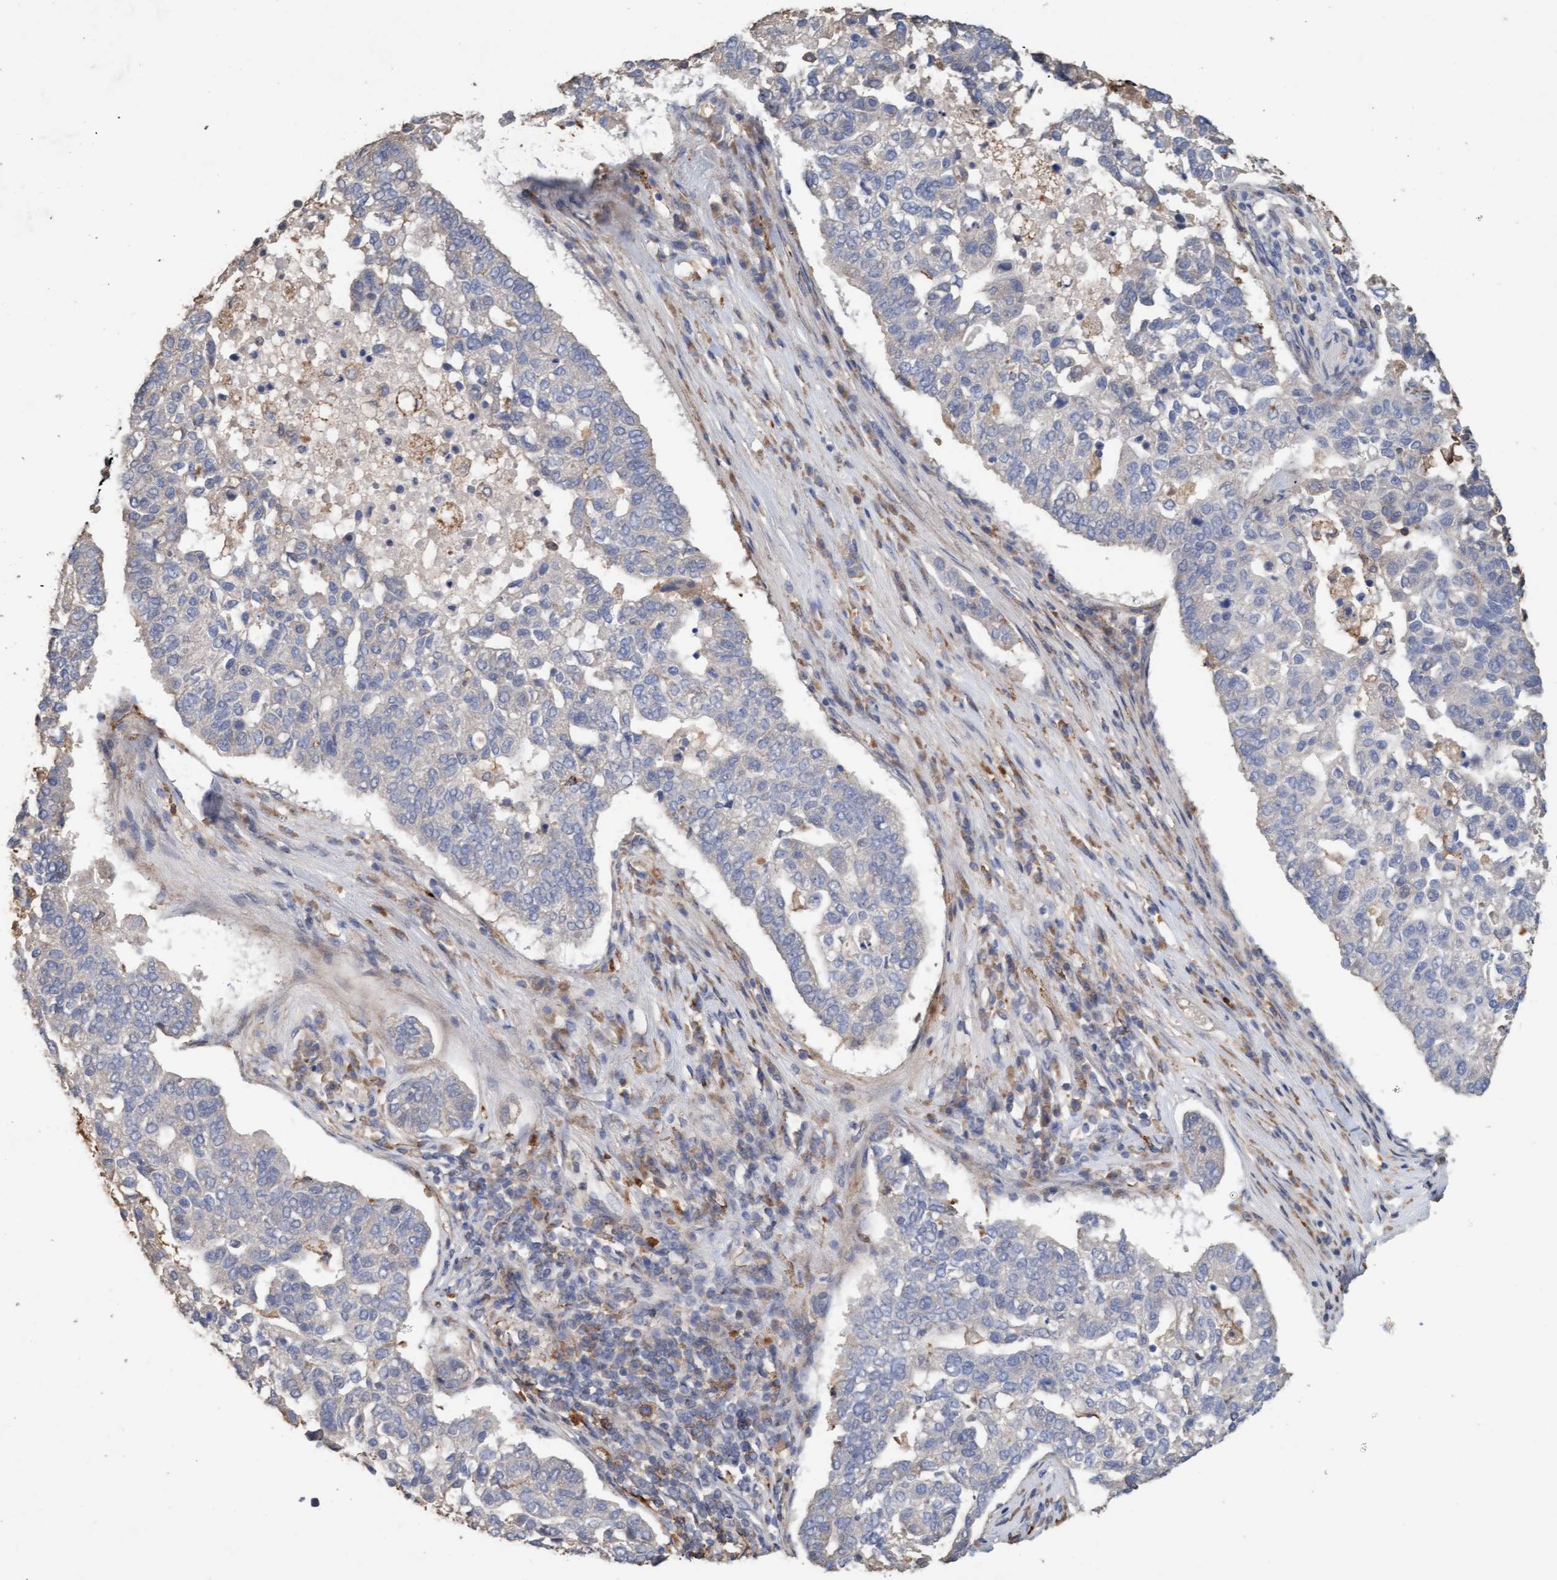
{"staining": {"intensity": "weak", "quantity": "<25%", "location": "cytoplasmic/membranous"}, "tissue": "pancreatic cancer", "cell_type": "Tumor cells", "image_type": "cancer", "snomed": [{"axis": "morphology", "description": "Adenocarcinoma, NOS"}, {"axis": "topography", "description": "Pancreas"}], "caption": "An immunohistochemistry (IHC) image of pancreatic cancer (adenocarcinoma) is shown. There is no staining in tumor cells of pancreatic cancer (adenocarcinoma).", "gene": "LONRF1", "patient": {"sex": "female", "age": 61}}